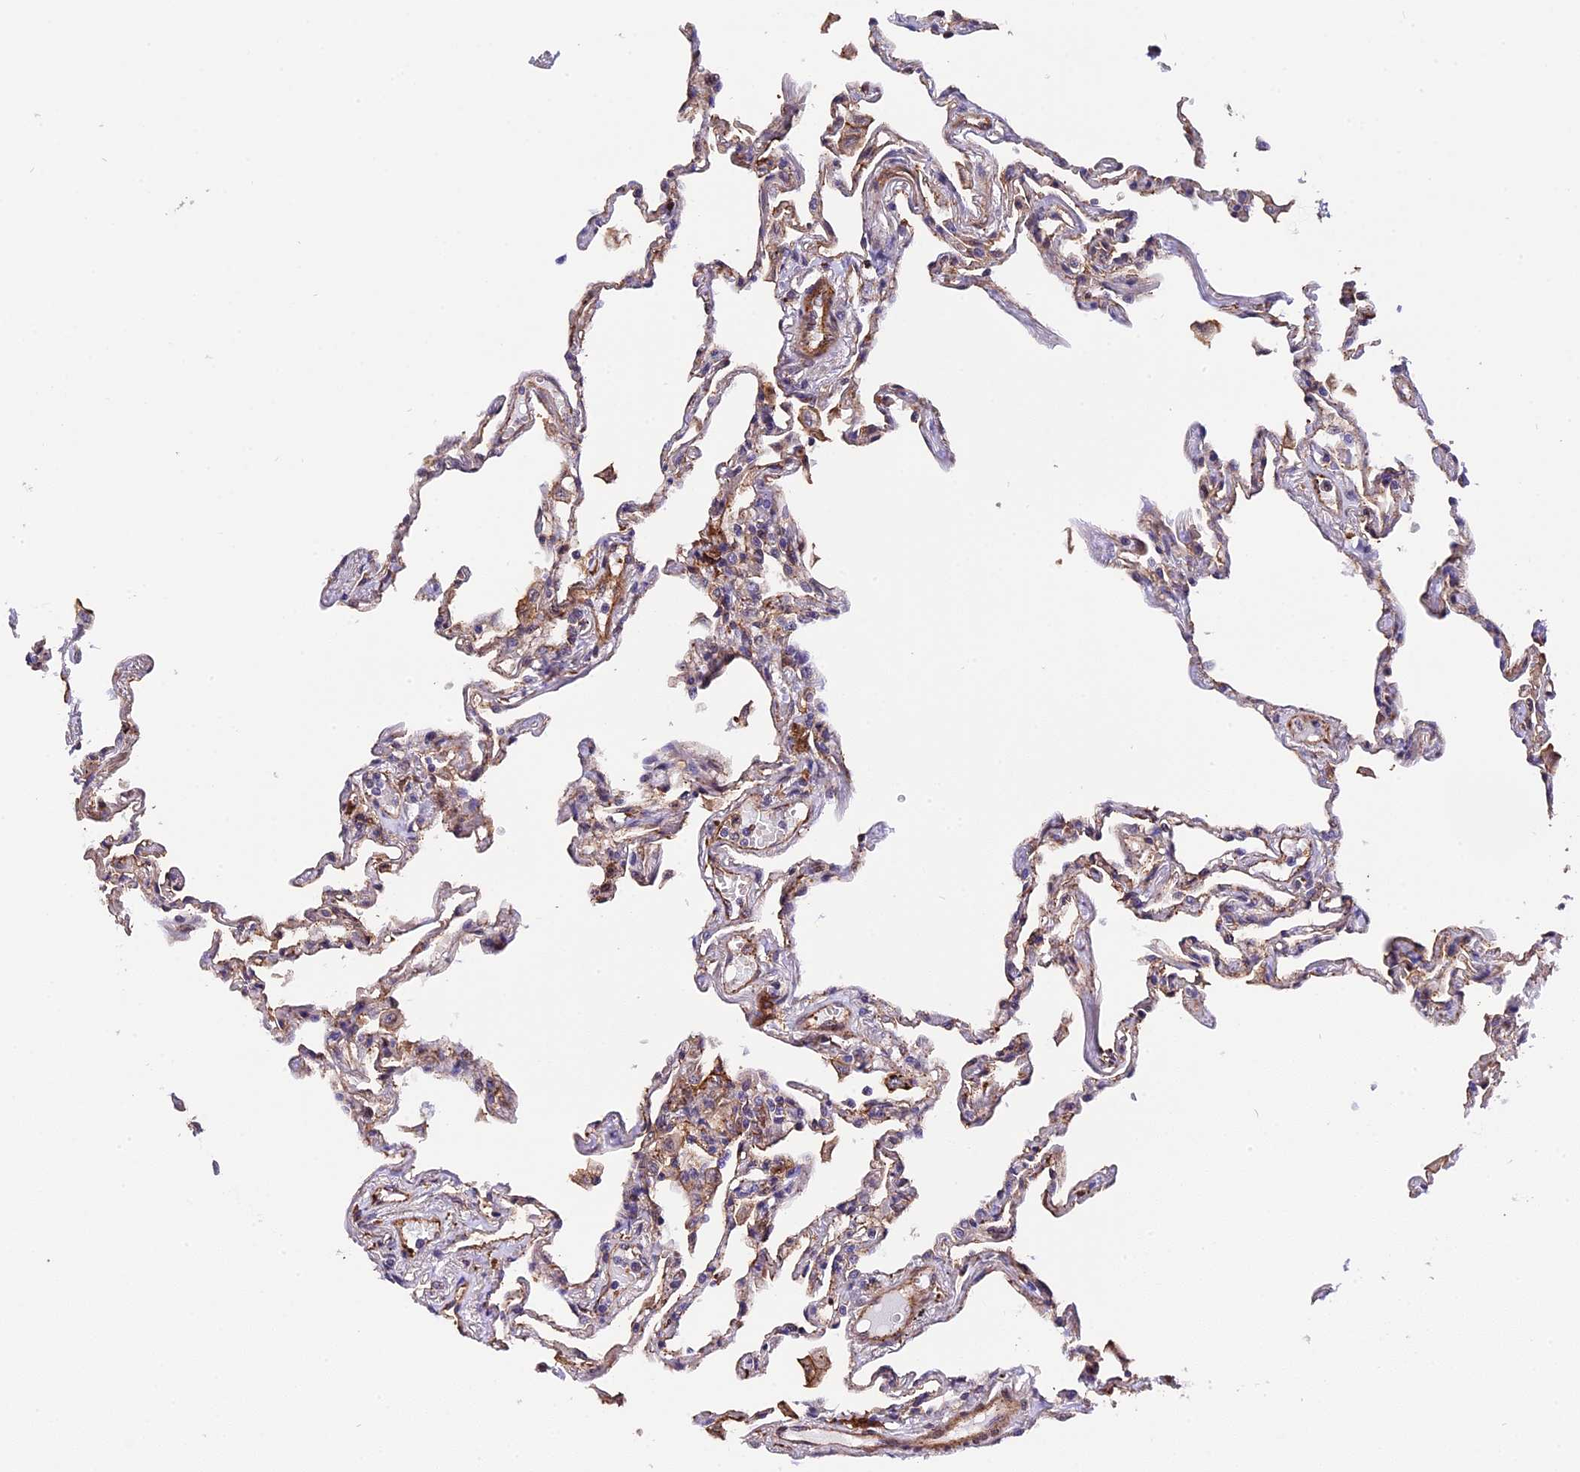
{"staining": {"intensity": "weak", "quantity": "25%-75%", "location": "cytoplasmic/membranous"}, "tissue": "lung", "cell_type": "Alveolar cells", "image_type": "normal", "snomed": [{"axis": "morphology", "description": "Normal tissue, NOS"}, {"axis": "topography", "description": "Lung"}], "caption": "Lung stained for a protein (brown) reveals weak cytoplasmic/membranous positive staining in approximately 25%-75% of alveolar cells.", "gene": "HERPUD1", "patient": {"sex": "female", "age": 67}}